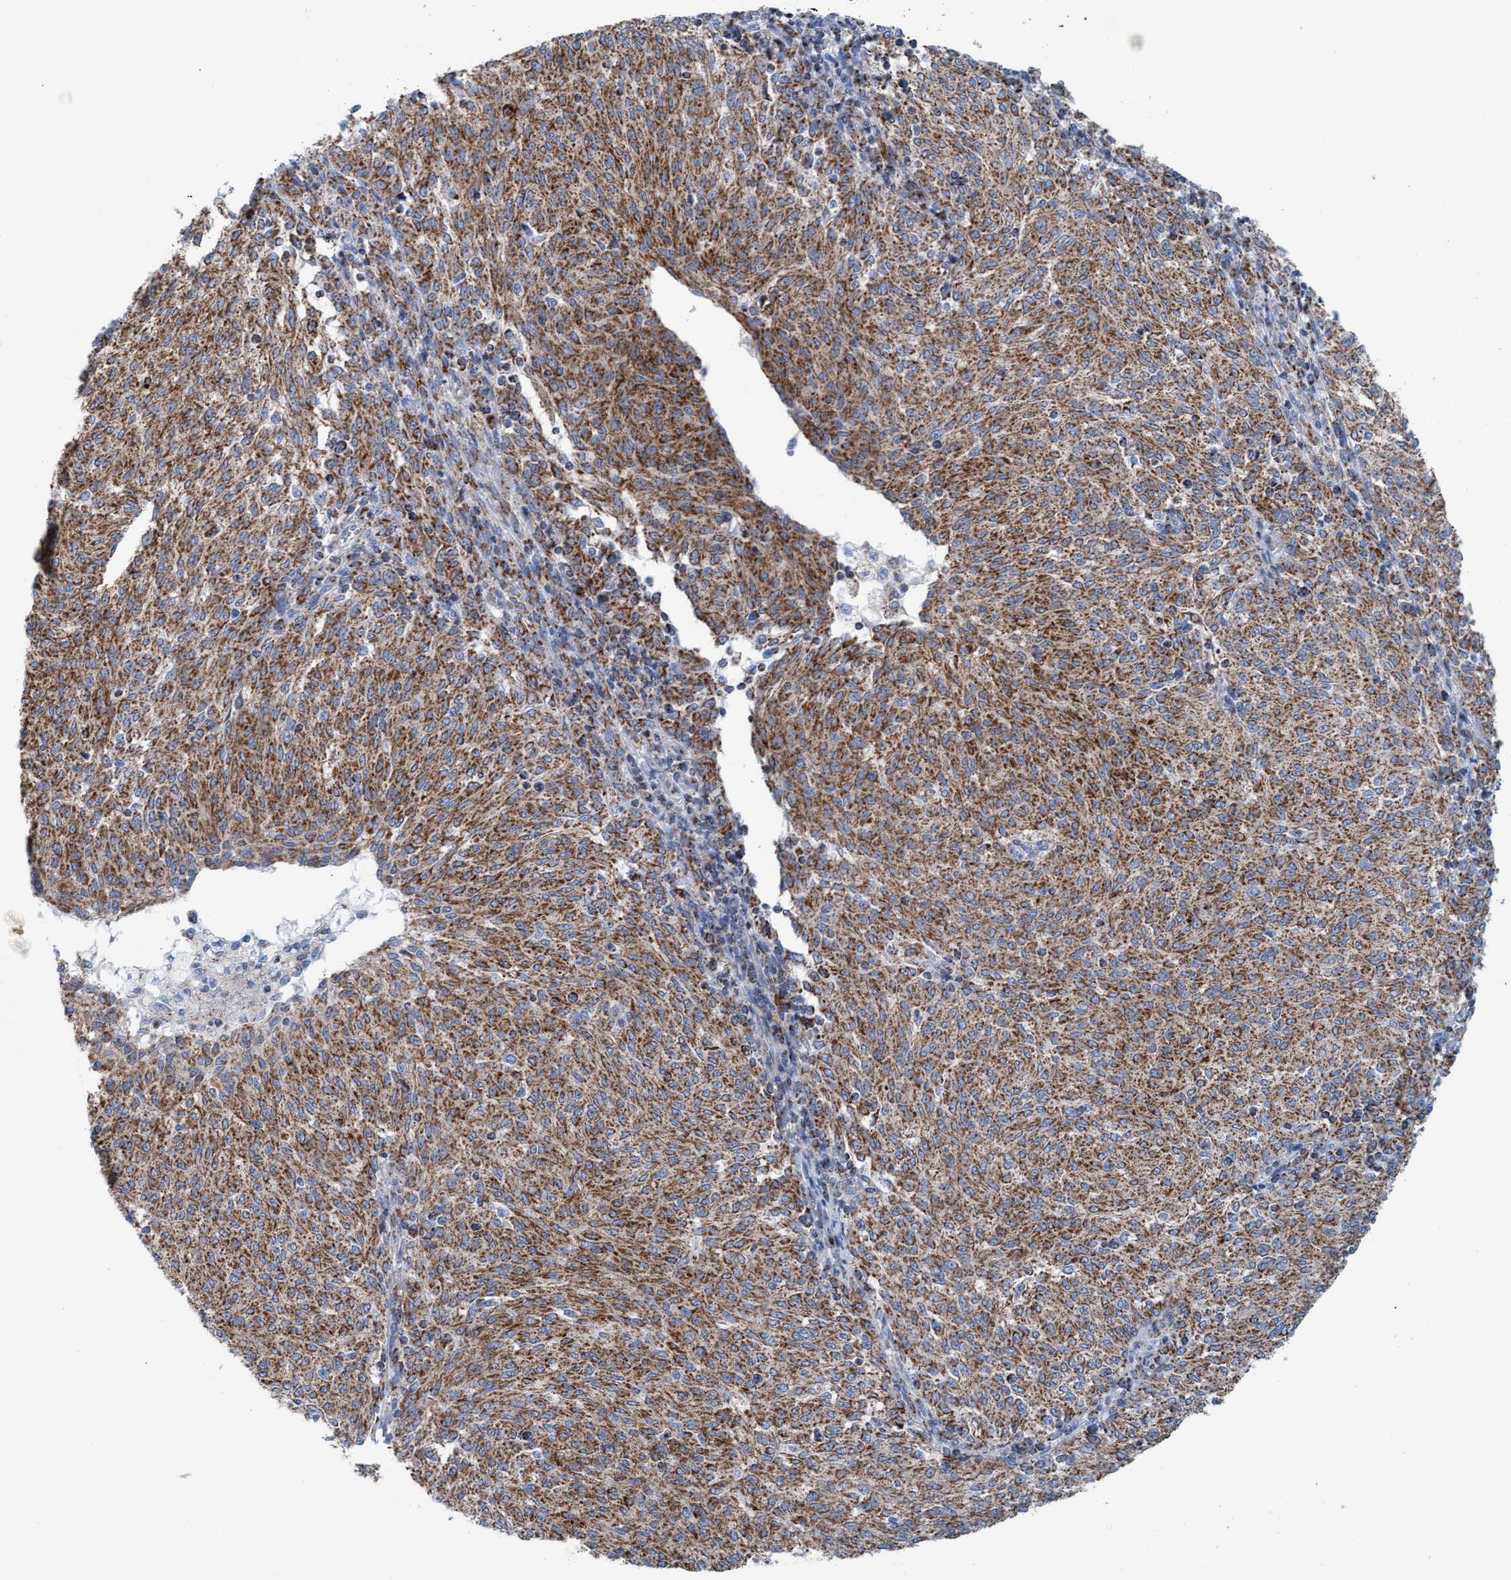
{"staining": {"intensity": "moderate", "quantity": ">75%", "location": "cytoplasmic/membranous"}, "tissue": "melanoma", "cell_type": "Tumor cells", "image_type": "cancer", "snomed": [{"axis": "morphology", "description": "Malignant melanoma, NOS"}, {"axis": "topography", "description": "Skin"}], "caption": "A brown stain labels moderate cytoplasmic/membranous expression of a protein in malignant melanoma tumor cells. The staining was performed using DAB to visualize the protein expression in brown, while the nuclei were stained in blue with hematoxylin (Magnification: 20x).", "gene": "GGA3", "patient": {"sex": "female", "age": 72}}